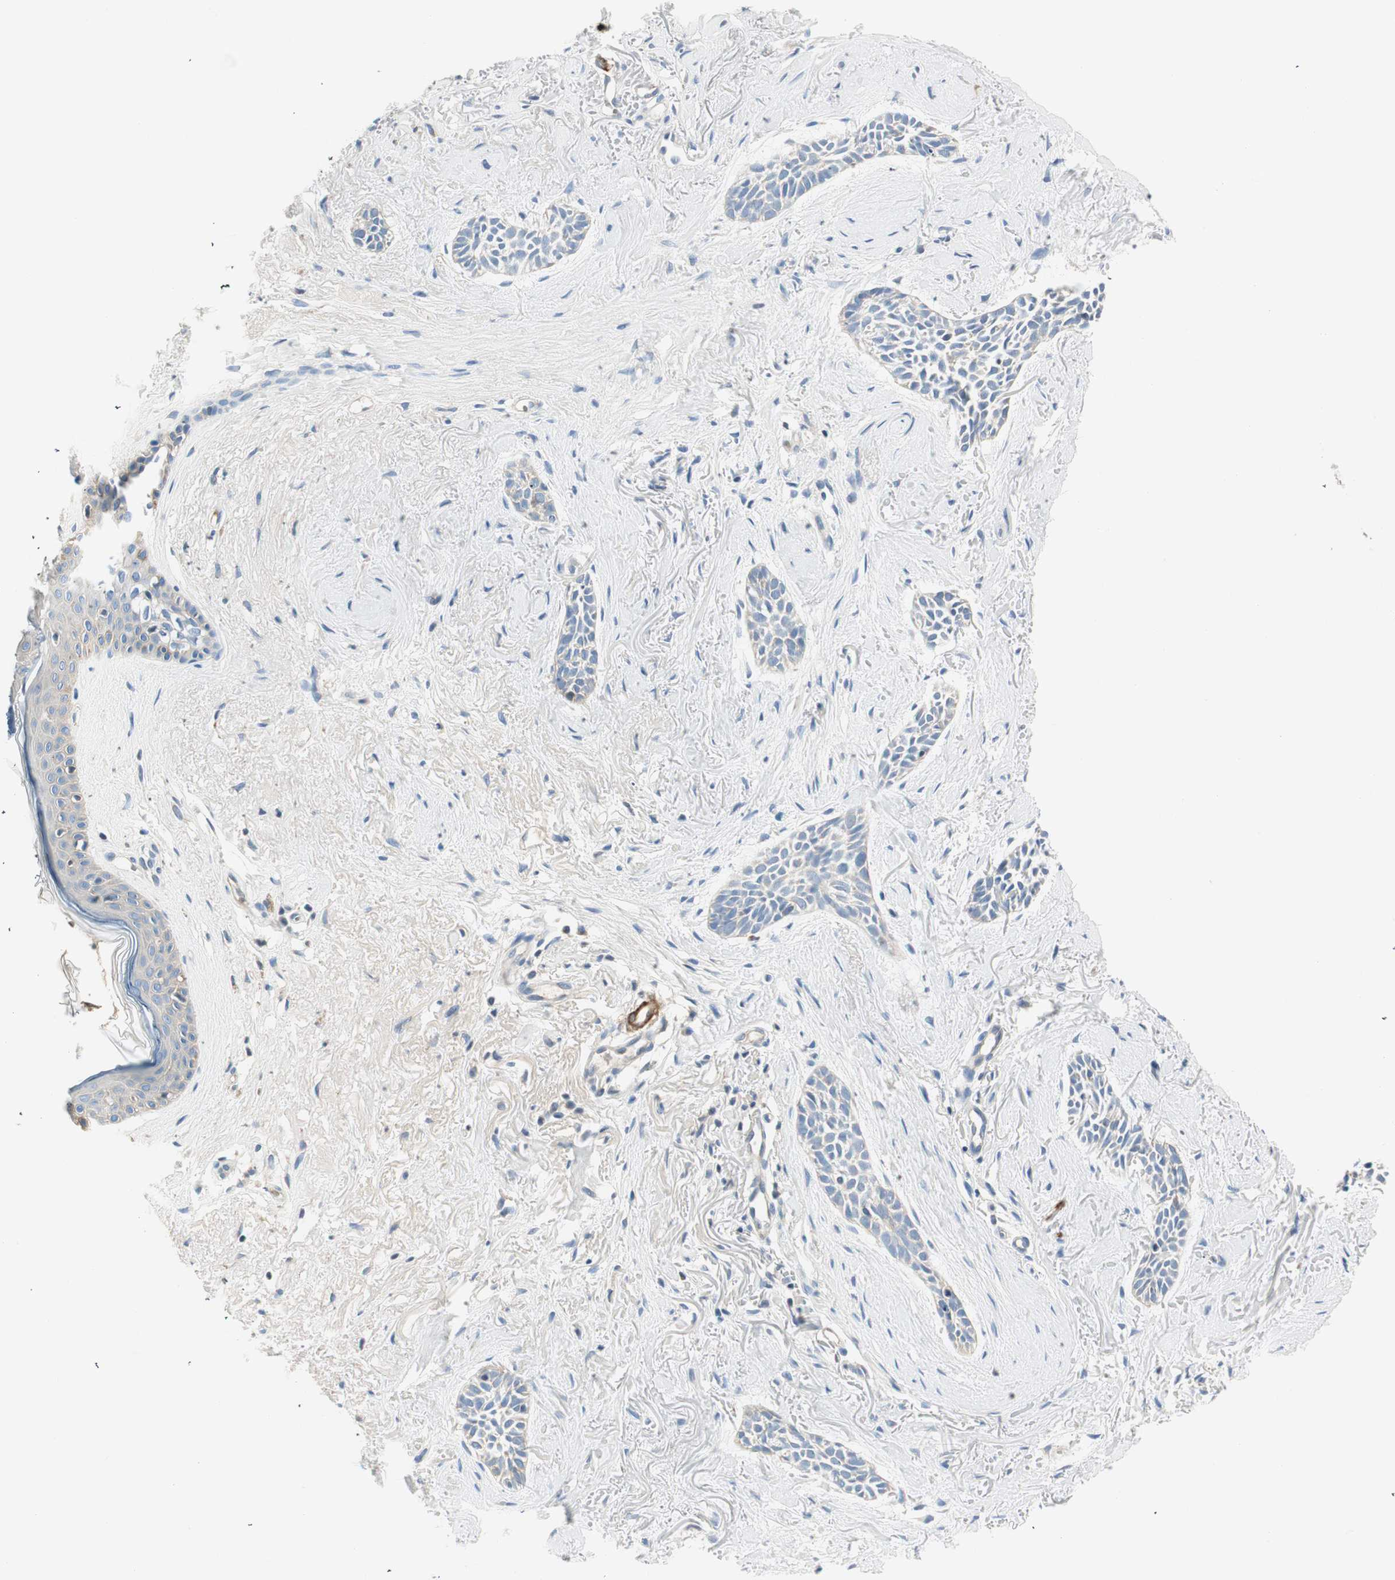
{"staining": {"intensity": "negative", "quantity": "none", "location": "none"}, "tissue": "skin cancer", "cell_type": "Tumor cells", "image_type": "cancer", "snomed": [{"axis": "morphology", "description": "Normal tissue, NOS"}, {"axis": "morphology", "description": "Basal cell carcinoma"}, {"axis": "topography", "description": "Skin"}], "caption": "This is a image of immunohistochemistry staining of basal cell carcinoma (skin), which shows no staining in tumor cells.", "gene": "RORB", "patient": {"sex": "female", "age": 84}}